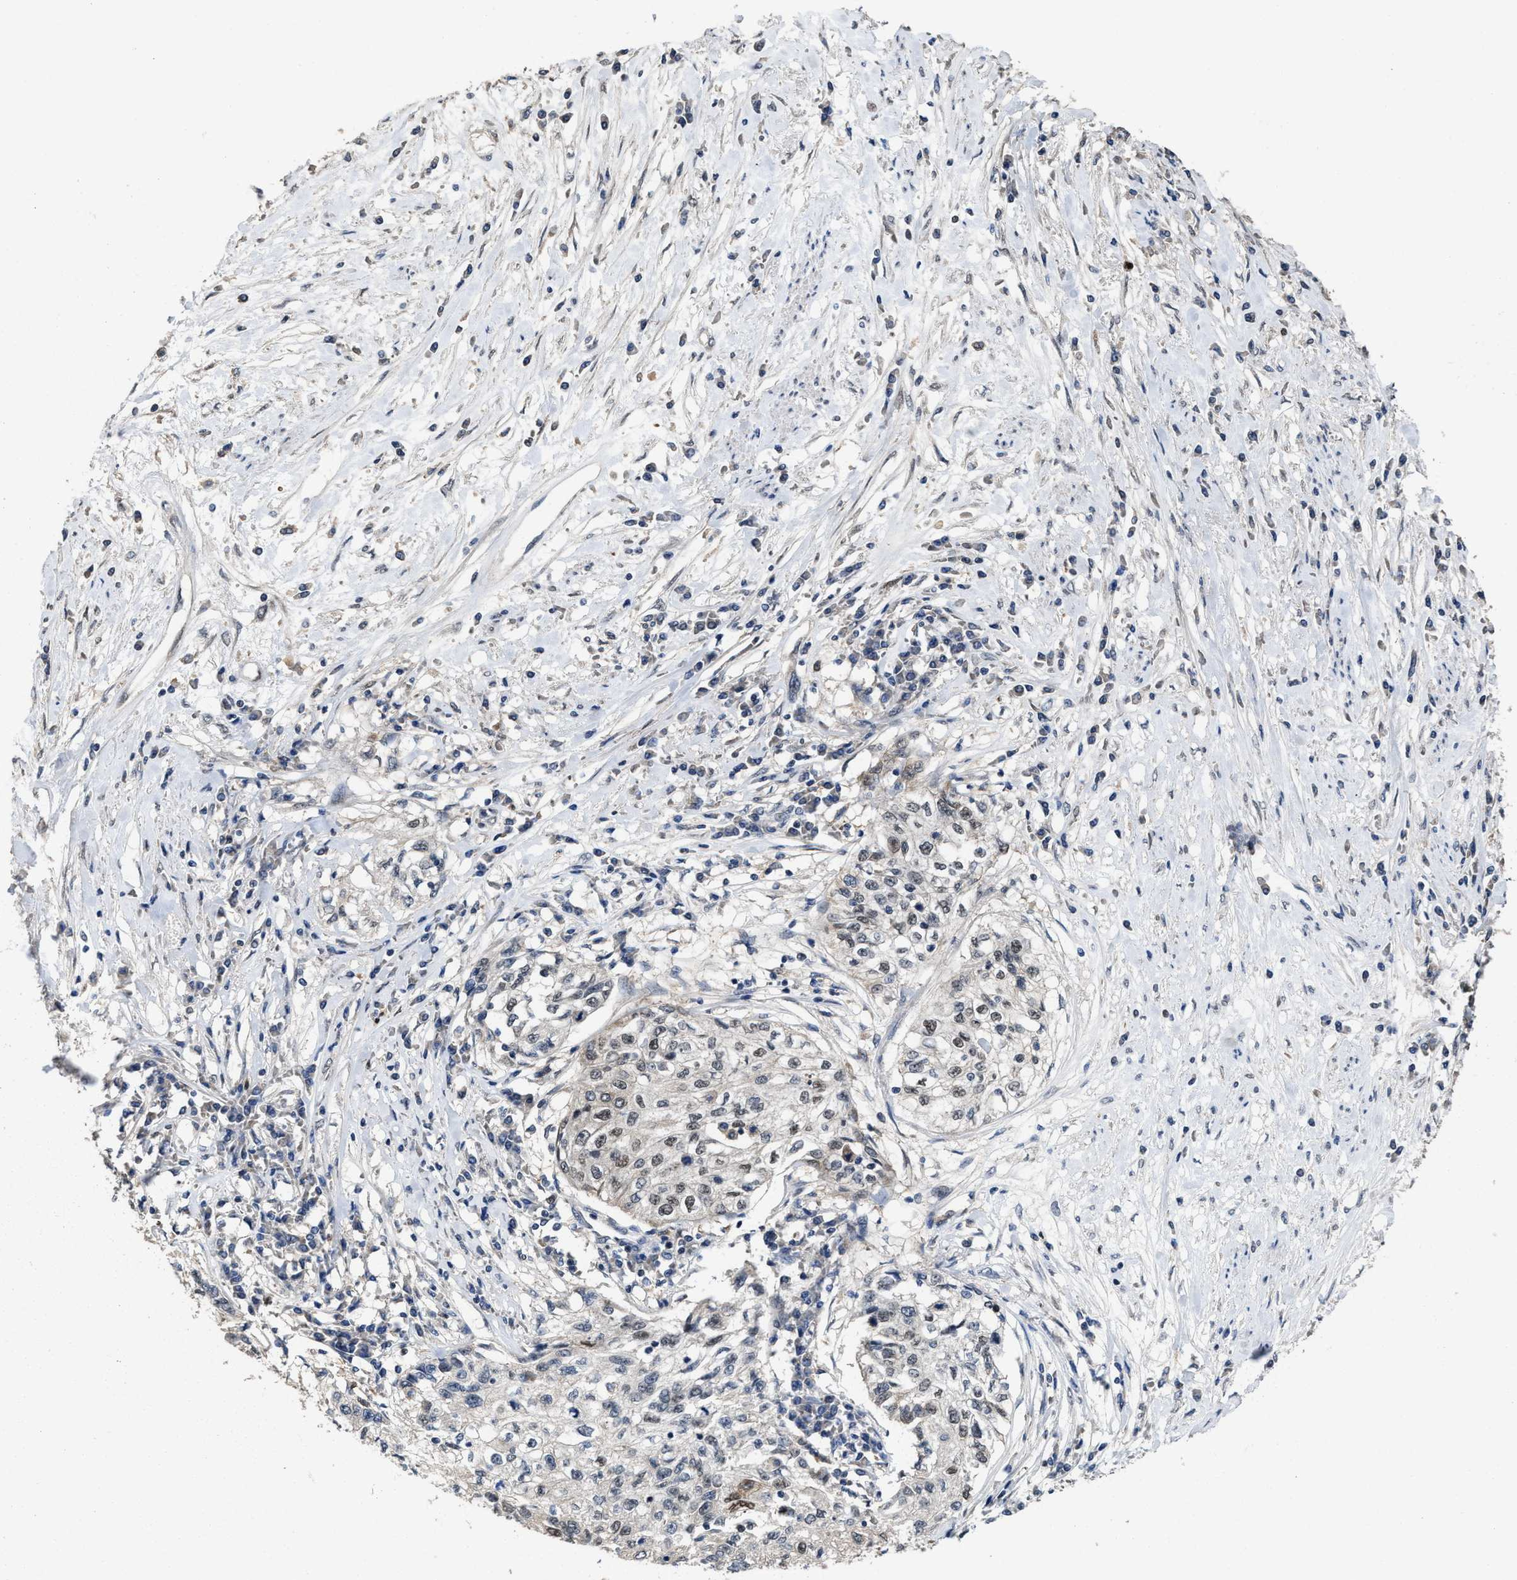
{"staining": {"intensity": "weak", "quantity": "25%-75%", "location": "nuclear"}, "tissue": "cervical cancer", "cell_type": "Tumor cells", "image_type": "cancer", "snomed": [{"axis": "morphology", "description": "Squamous cell carcinoma, NOS"}, {"axis": "topography", "description": "Cervix"}], "caption": "The immunohistochemical stain highlights weak nuclear staining in tumor cells of squamous cell carcinoma (cervical) tissue.", "gene": "ZNF20", "patient": {"sex": "female", "age": 57}}